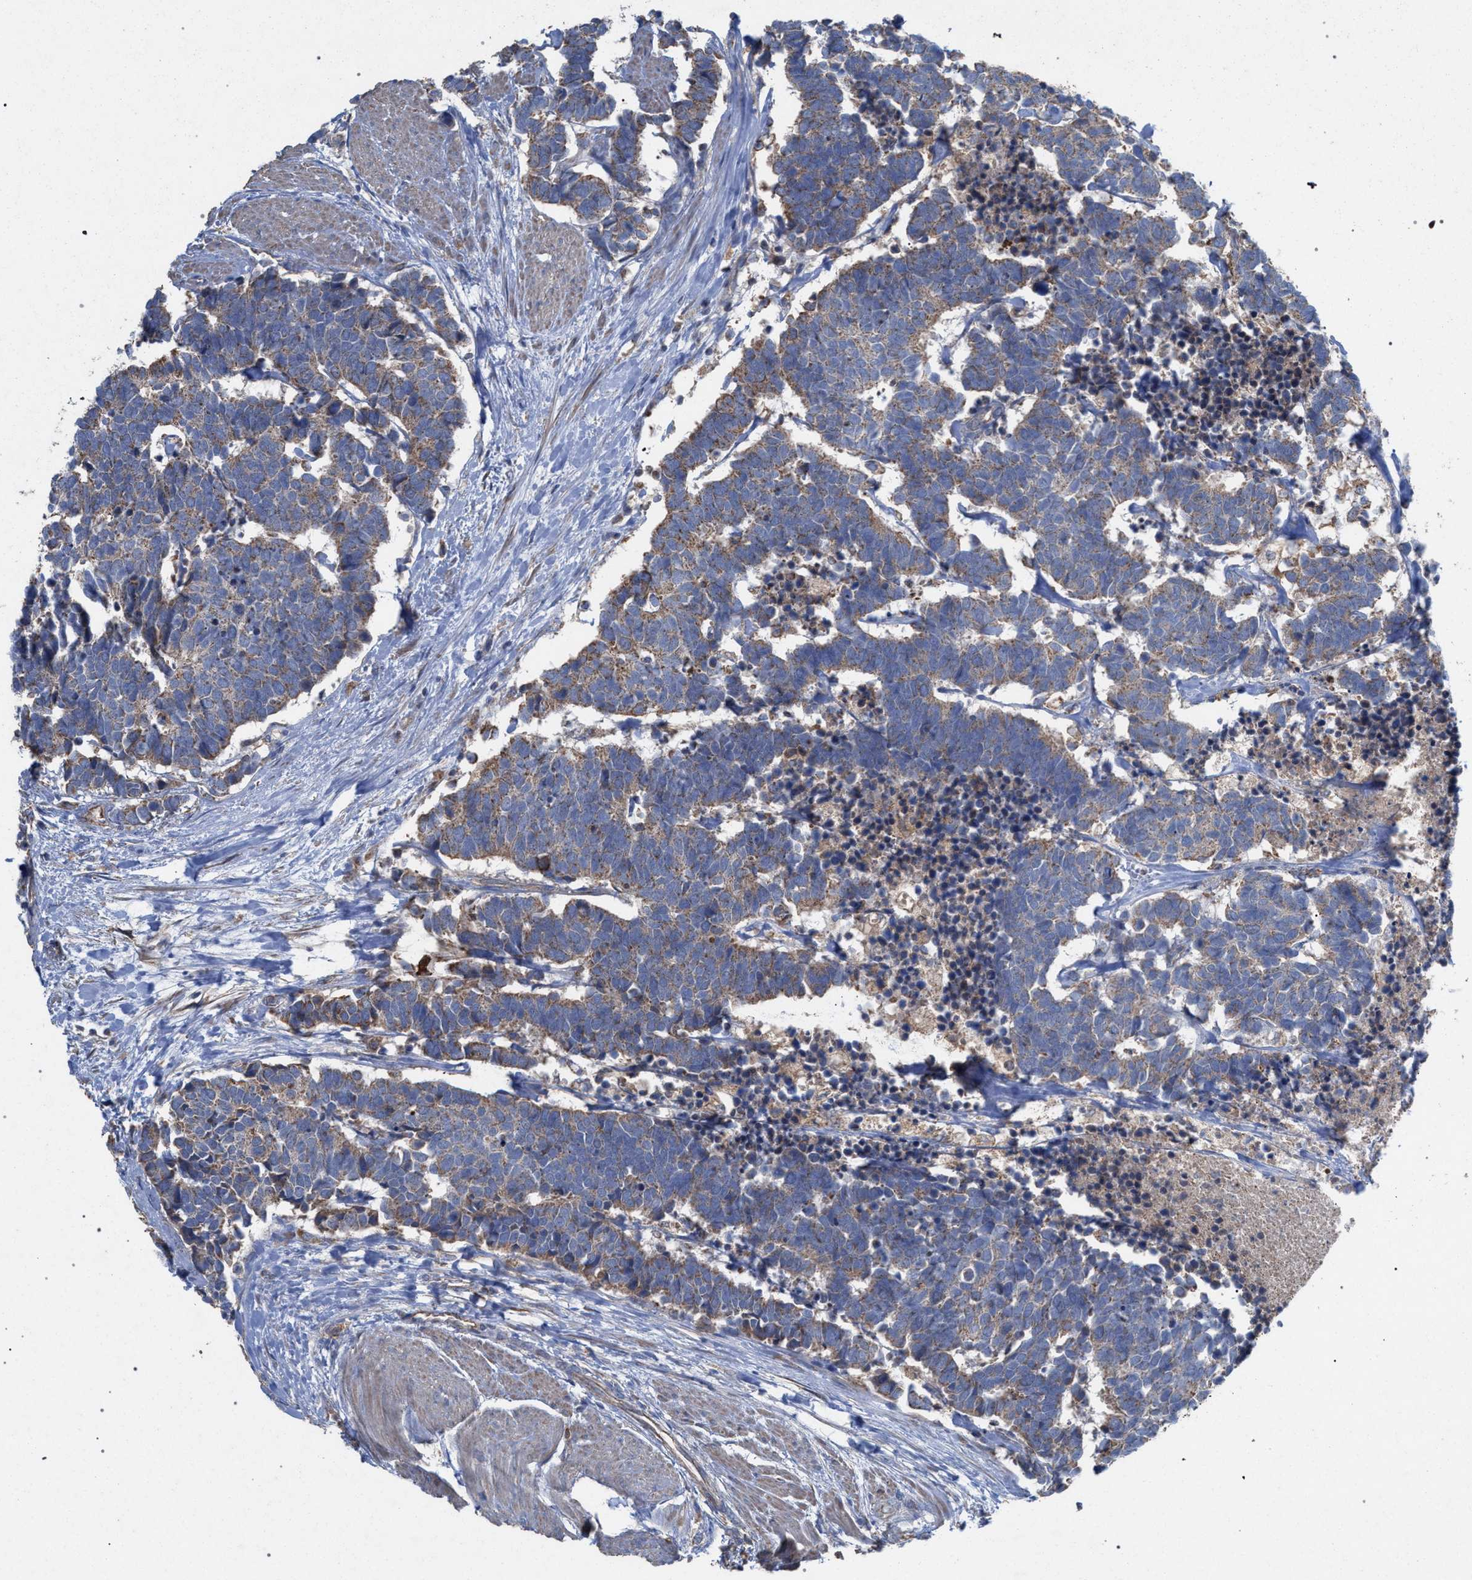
{"staining": {"intensity": "weak", "quantity": ">75%", "location": "cytoplasmic/membranous"}, "tissue": "carcinoid", "cell_type": "Tumor cells", "image_type": "cancer", "snomed": [{"axis": "morphology", "description": "Carcinoma, NOS"}, {"axis": "morphology", "description": "Carcinoid, malignant, NOS"}, {"axis": "topography", "description": "Urinary bladder"}], "caption": "Brown immunohistochemical staining in human carcinoma reveals weak cytoplasmic/membranous expression in approximately >75% of tumor cells. (DAB IHC, brown staining for protein, blue staining for nuclei).", "gene": "BCL2L12", "patient": {"sex": "male", "age": 57}}